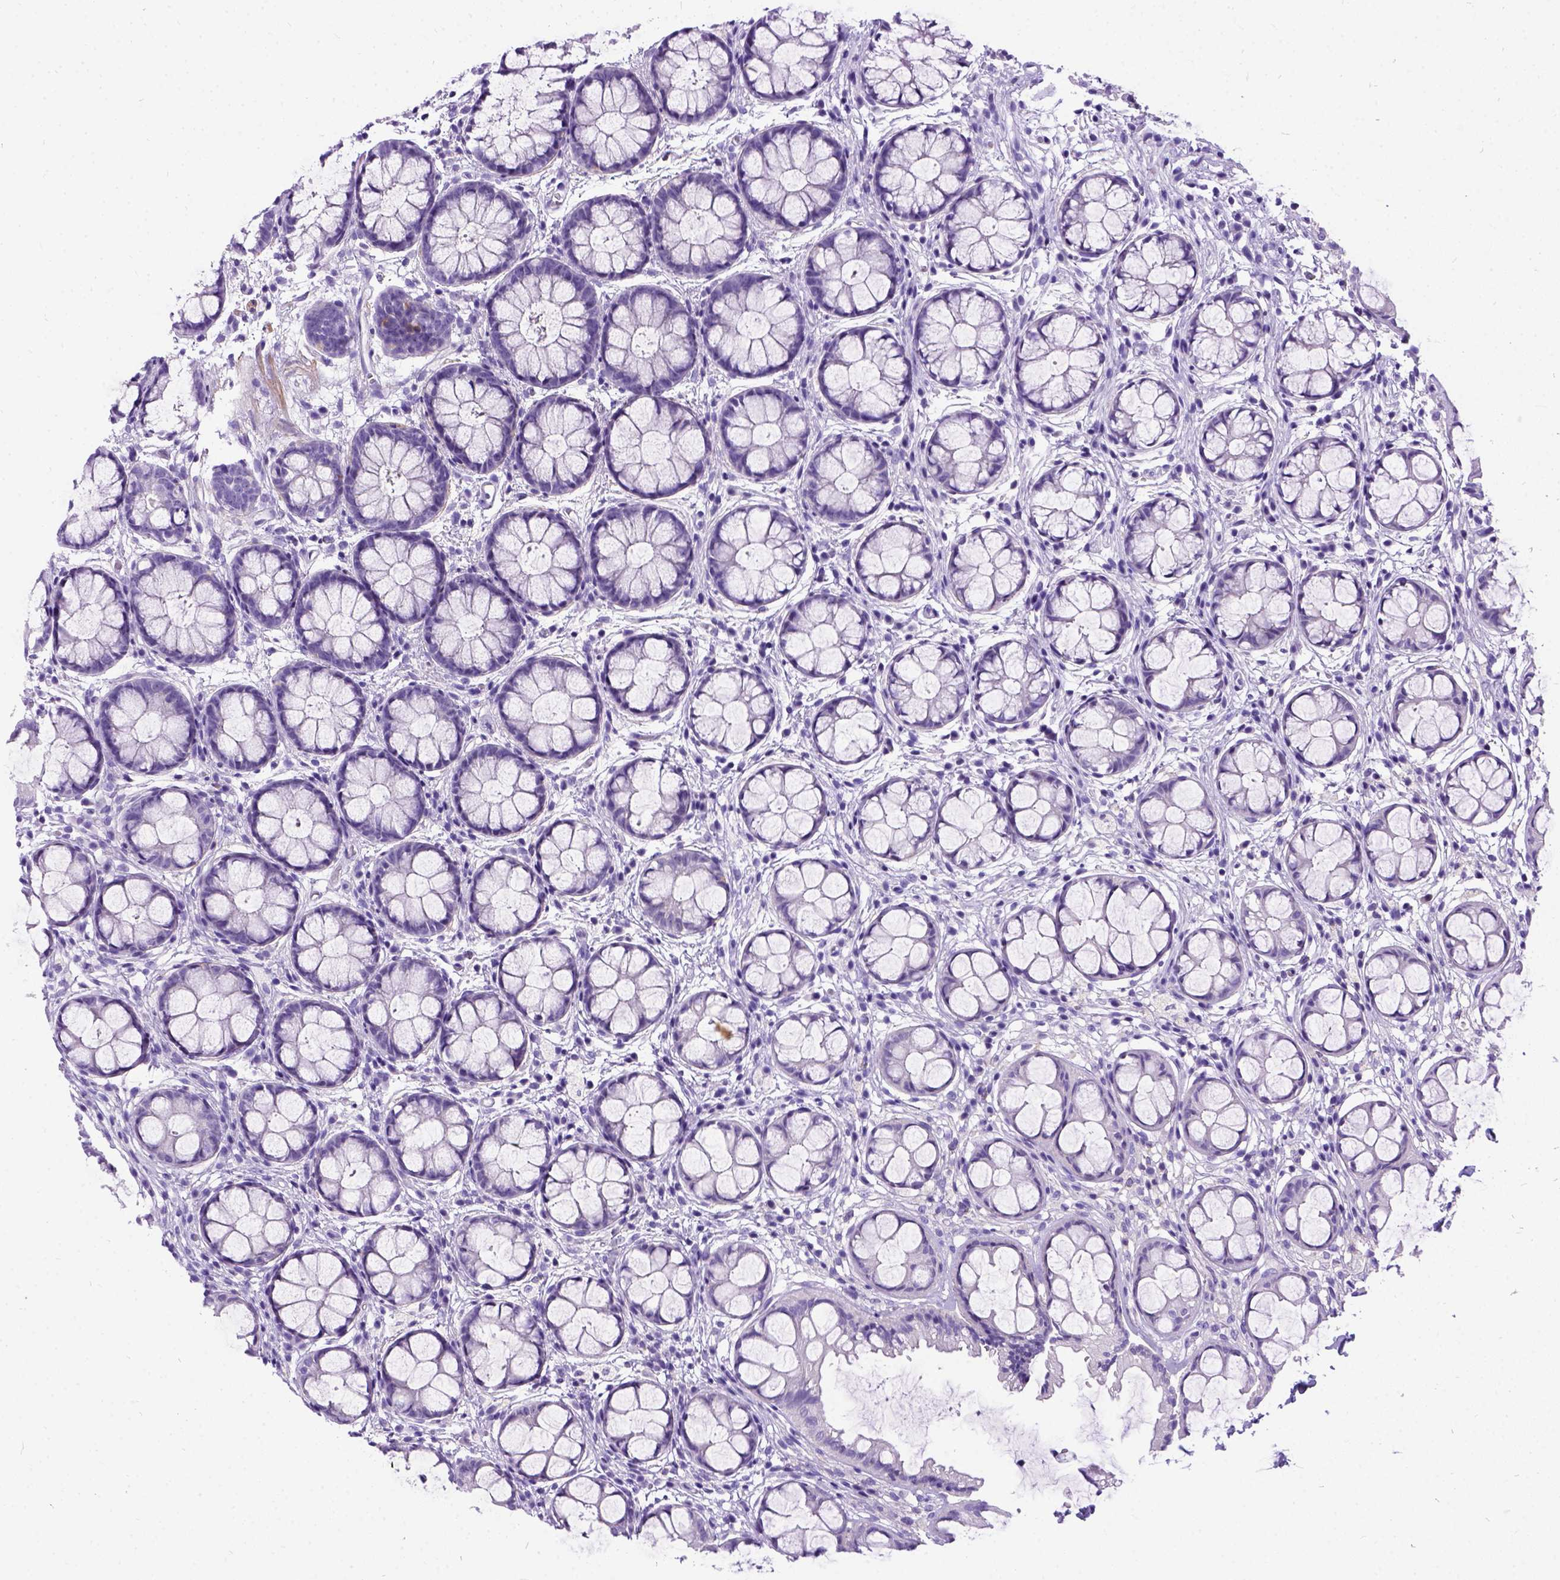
{"staining": {"intensity": "negative", "quantity": "none", "location": "none"}, "tissue": "rectum", "cell_type": "Glandular cells", "image_type": "normal", "snomed": [{"axis": "morphology", "description": "Normal tissue, NOS"}, {"axis": "topography", "description": "Rectum"}], "caption": "IHC micrograph of normal rectum stained for a protein (brown), which reveals no expression in glandular cells. (DAB immunohistochemistry with hematoxylin counter stain).", "gene": "ENSG00000254979", "patient": {"sex": "female", "age": 62}}